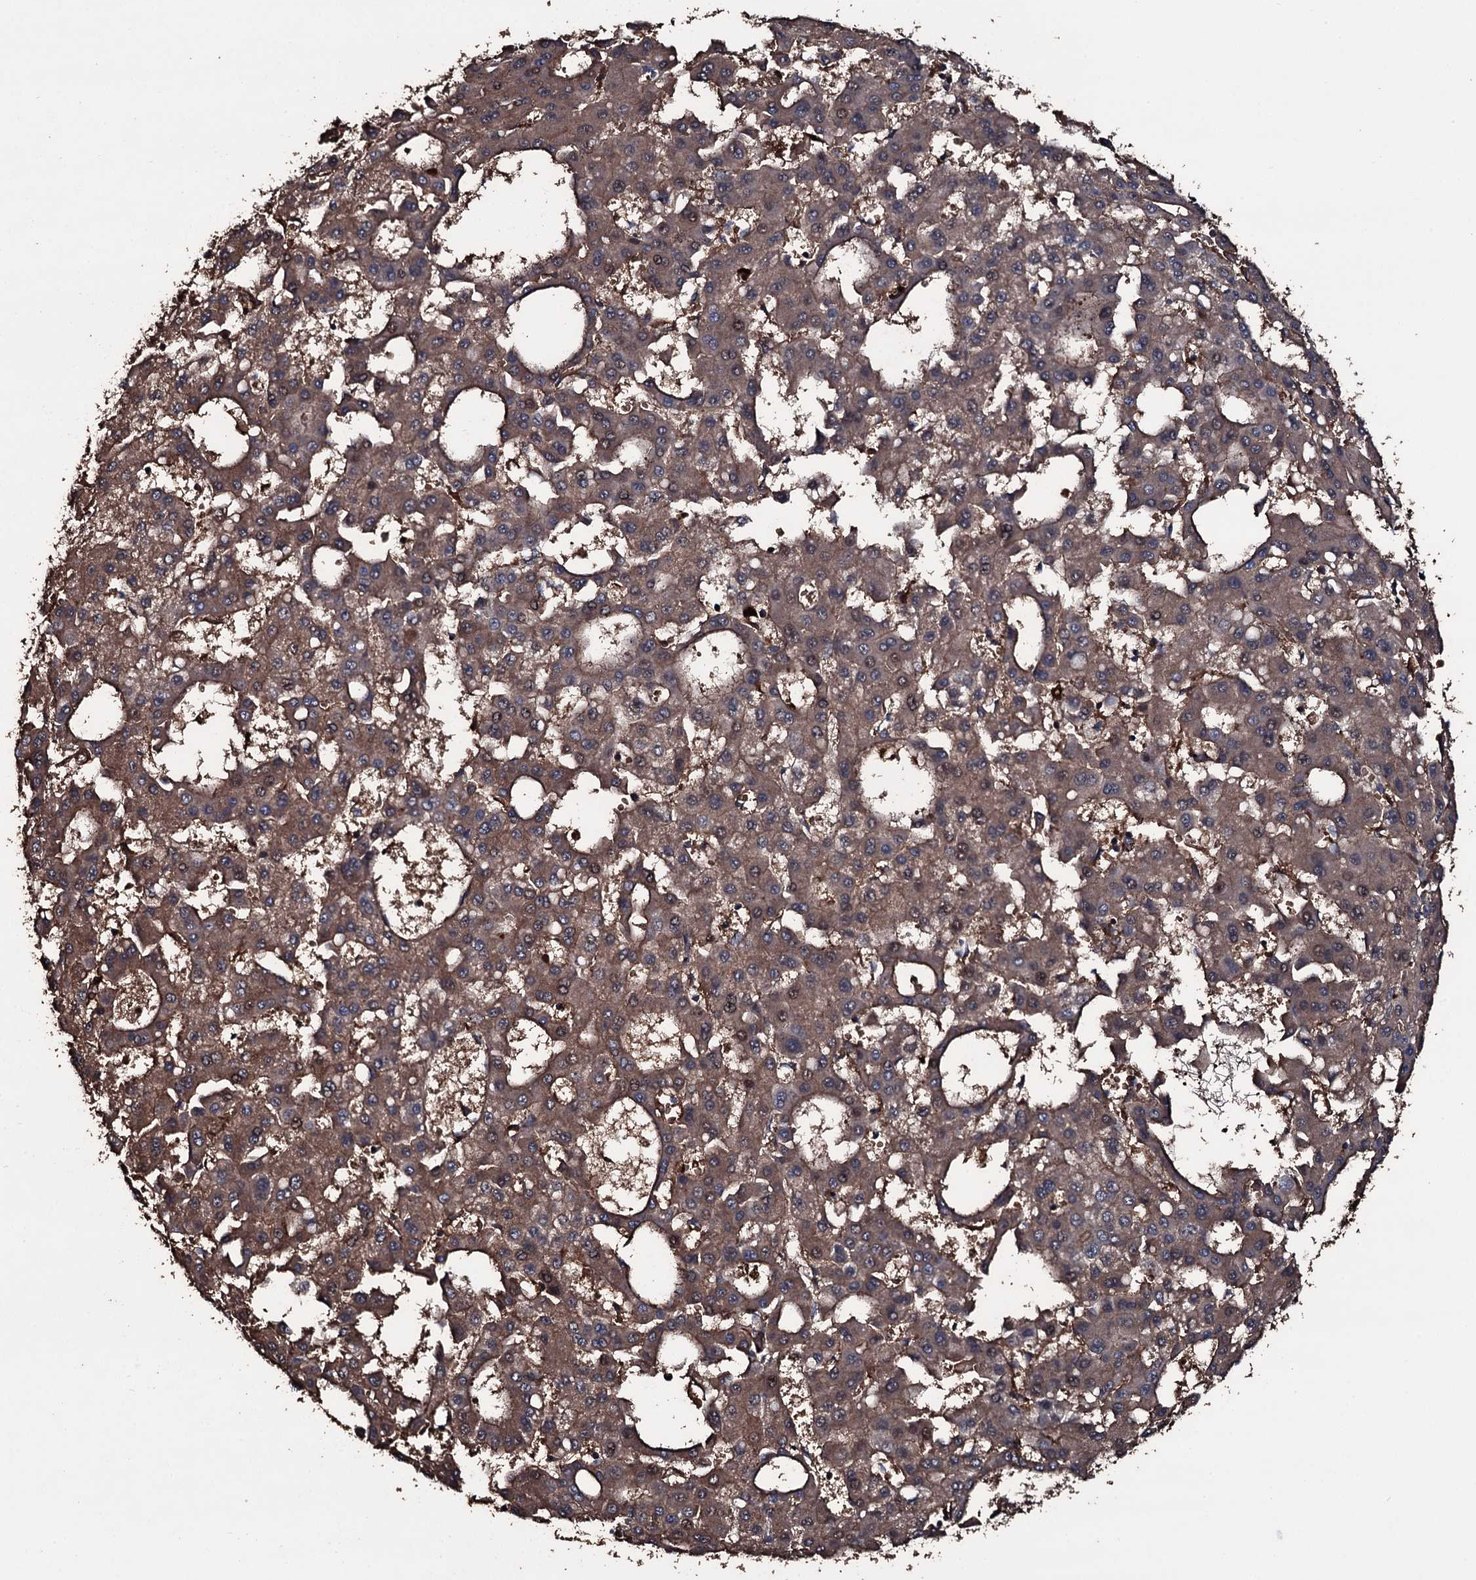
{"staining": {"intensity": "moderate", "quantity": ">75%", "location": "cytoplasmic/membranous"}, "tissue": "liver cancer", "cell_type": "Tumor cells", "image_type": "cancer", "snomed": [{"axis": "morphology", "description": "Carcinoma, Hepatocellular, NOS"}, {"axis": "topography", "description": "Liver"}], "caption": "IHC of human hepatocellular carcinoma (liver) exhibits medium levels of moderate cytoplasmic/membranous staining in approximately >75% of tumor cells.", "gene": "ZSWIM8", "patient": {"sex": "male", "age": 47}}